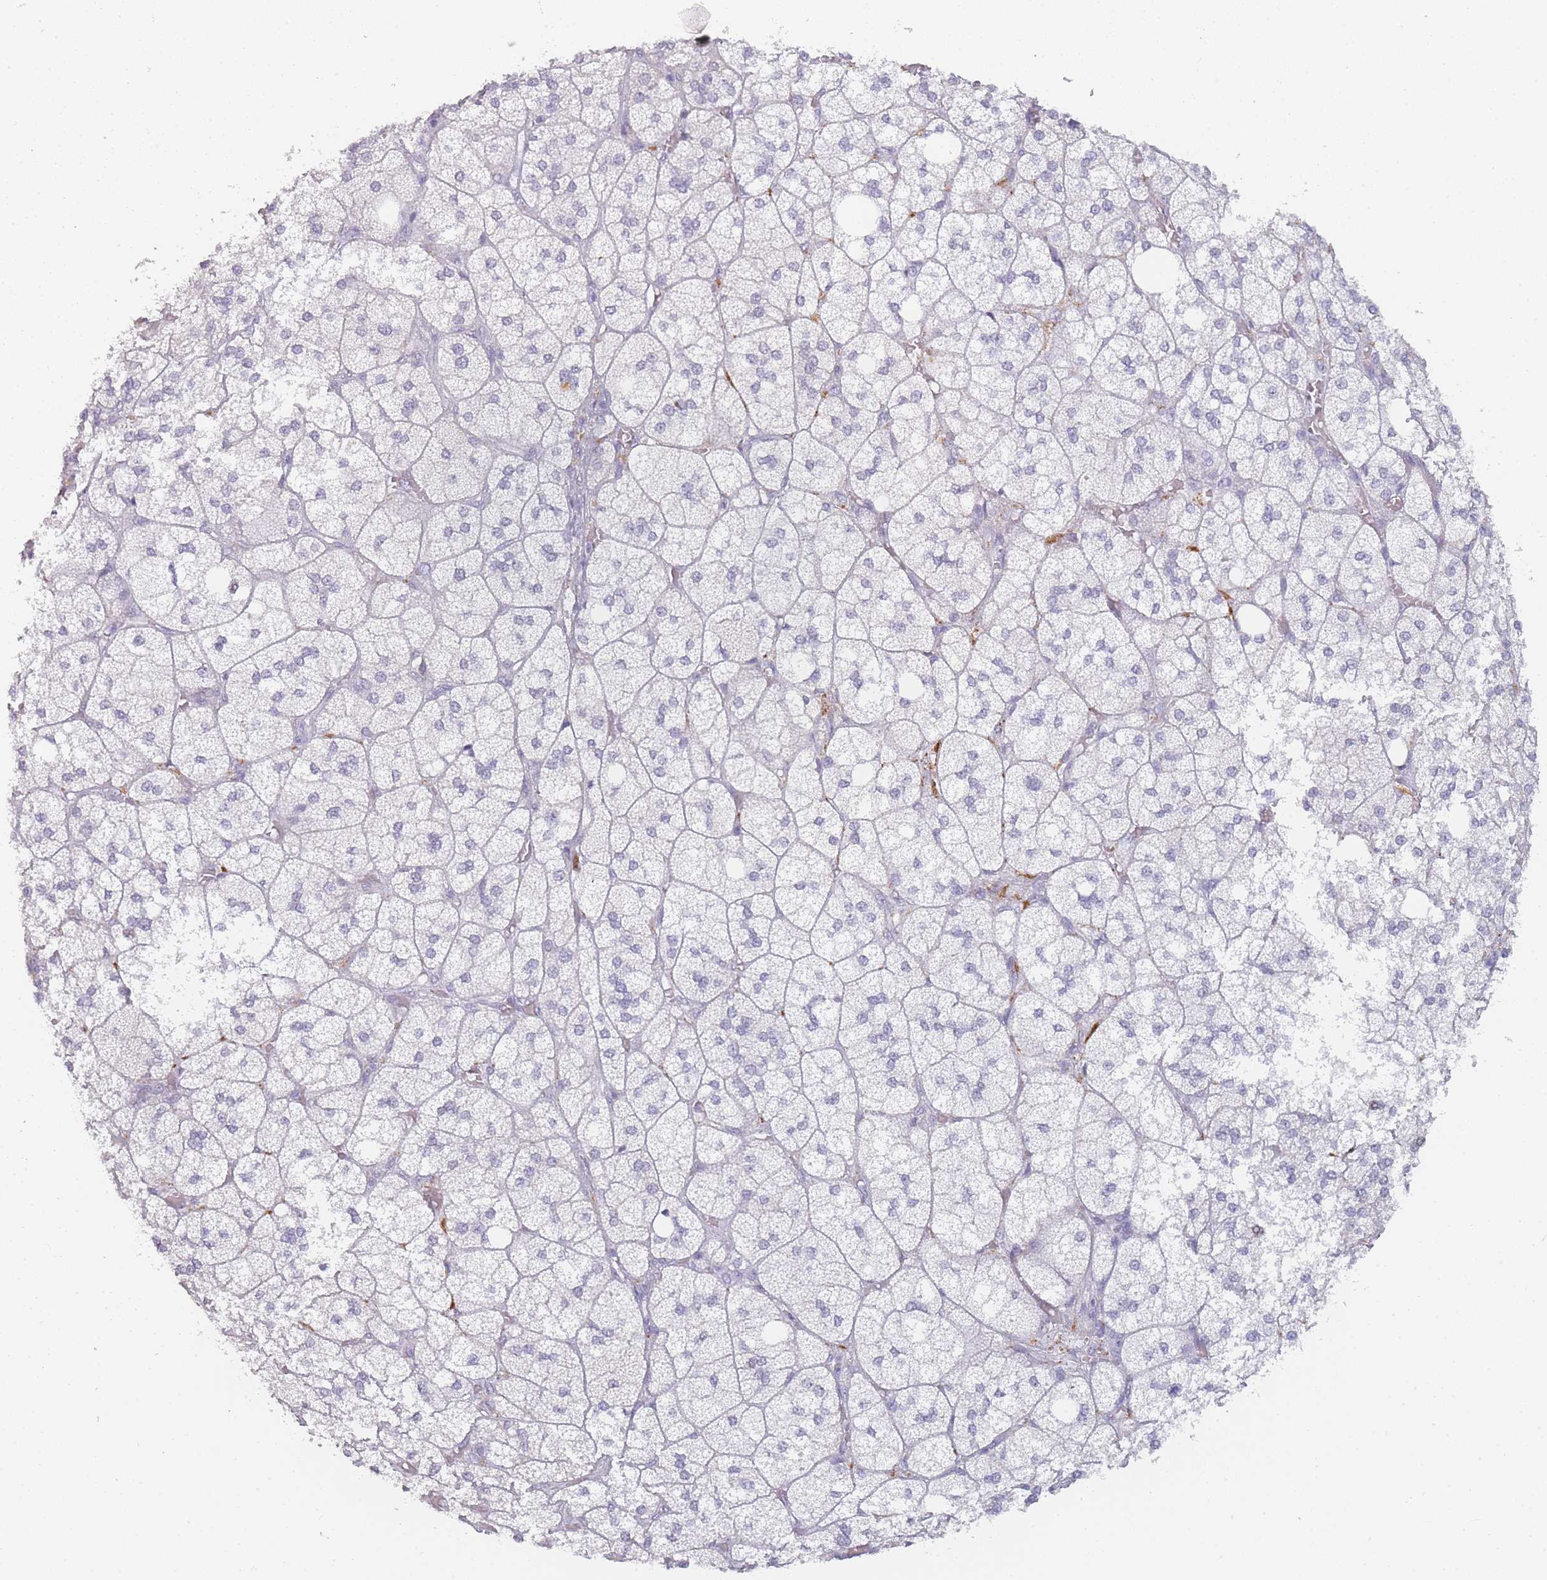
{"staining": {"intensity": "negative", "quantity": "none", "location": "none"}, "tissue": "adrenal gland", "cell_type": "Glandular cells", "image_type": "normal", "snomed": [{"axis": "morphology", "description": "Normal tissue, NOS"}, {"axis": "topography", "description": "Adrenal gland"}], "caption": "Immunohistochemical staining of benign human adrenal gland reveals no significant staining in glandular cells. Brightfield microscopy of immunohistochemistry (IHC) stained with DAB (3,3'-diaminobenzidine) (brown) and hematoxylin (blue), captured at high magnification.", "gene": "INS", "patient": {"sex": "male", "age": 61}}